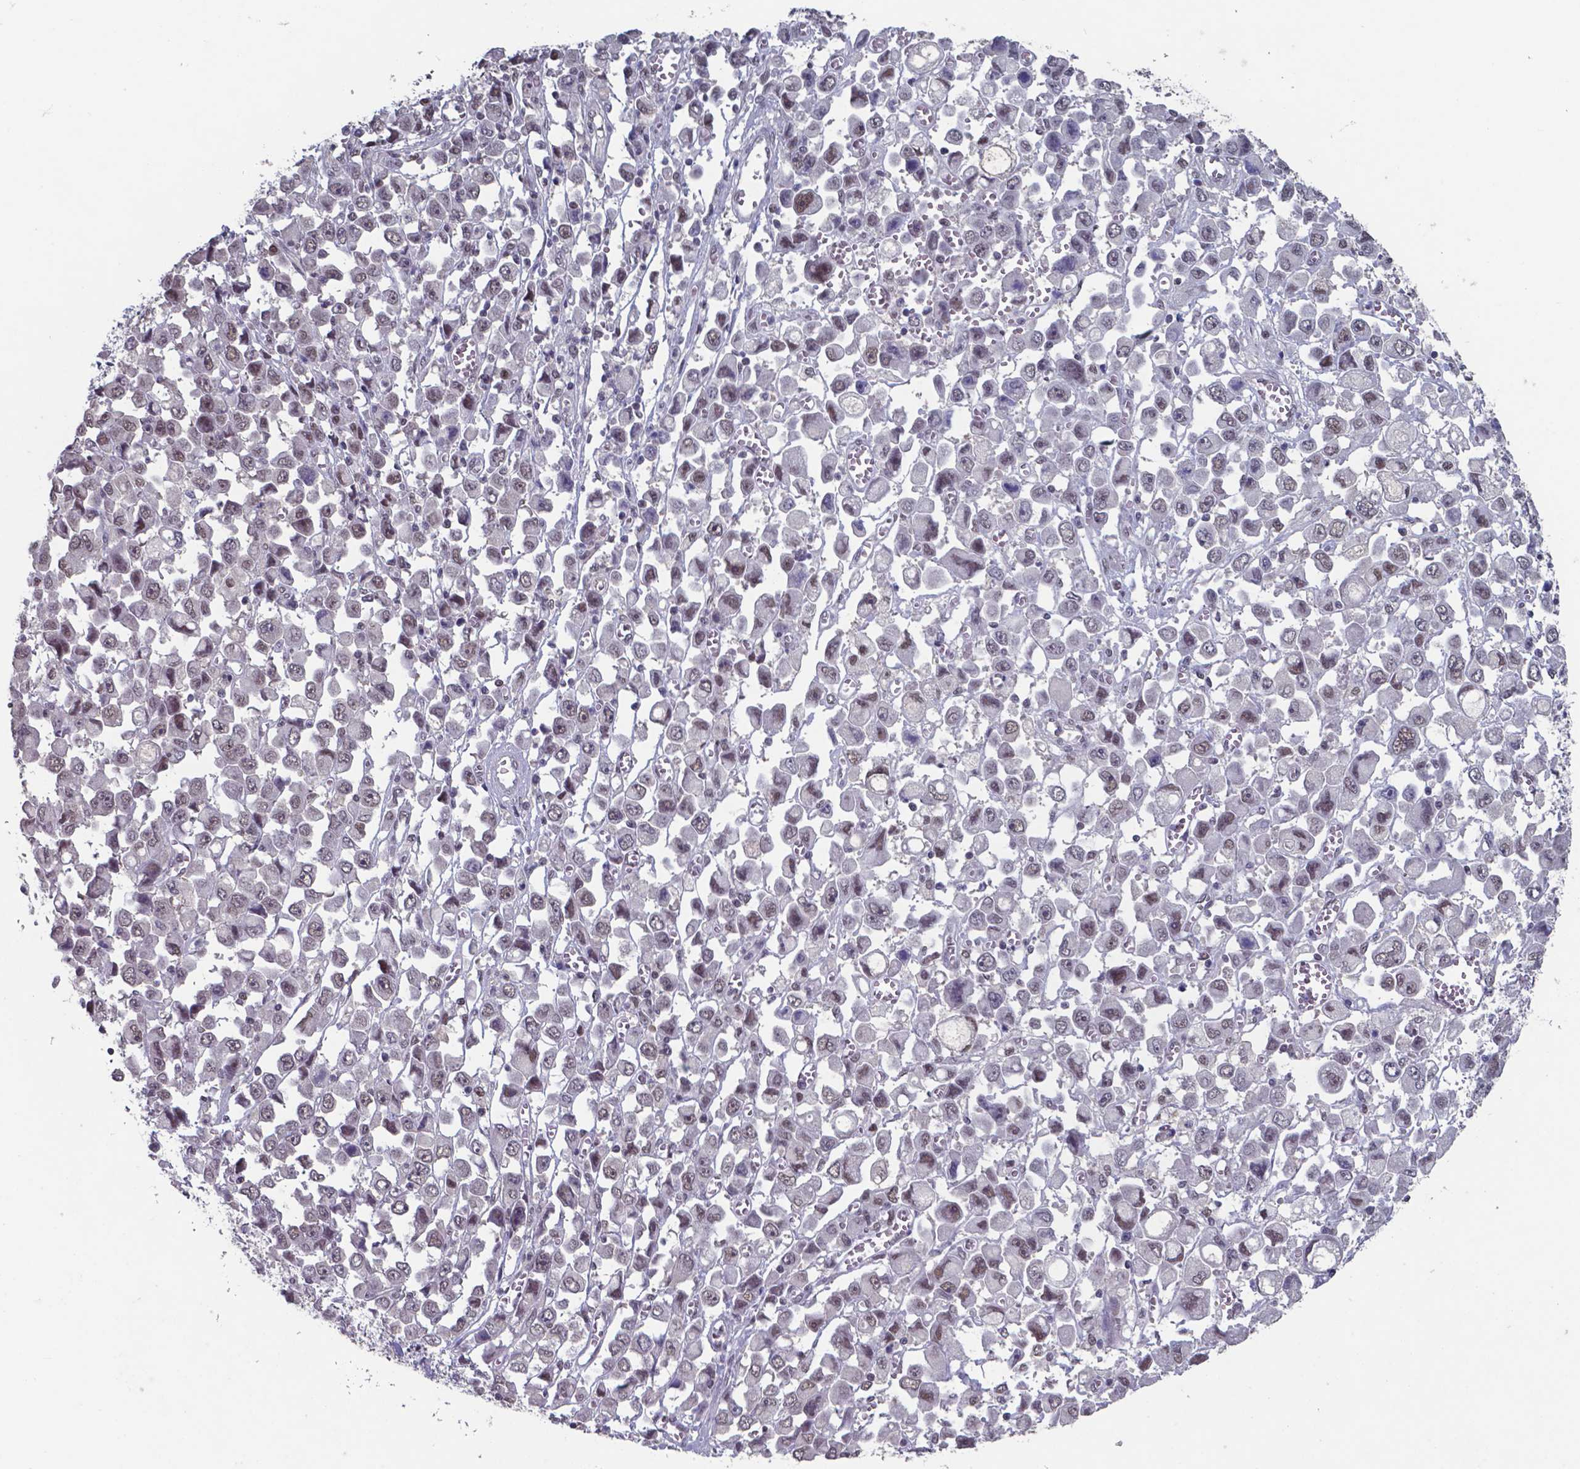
{"staining": {"intensity": "weak", "quantity": "25%-75%", "location": "nuclear"}, "tissue": "stomach cancer", "cell_type": "Tumor cells", "image_type": "cancer", "snomed": [{"axis": "morphology", "description": "Adenocarcinoma, NOS"}, {"axis": "topography", "description": "Stomach, upper"}], "caption": "DAB (3,3'-diaminobenzidine) immunohistochemical staining of human adenocarcinoma (stomach) reveals weak nuclear protein expression in approximately 25%-75% of tumor cells. The staining is performed using DAB brown chromogen to label protein expression. The nuclei are counter-stained blue using hematoxylin.", "gene": "UBA1", "patient": {"sex": "male", "age": 70}}